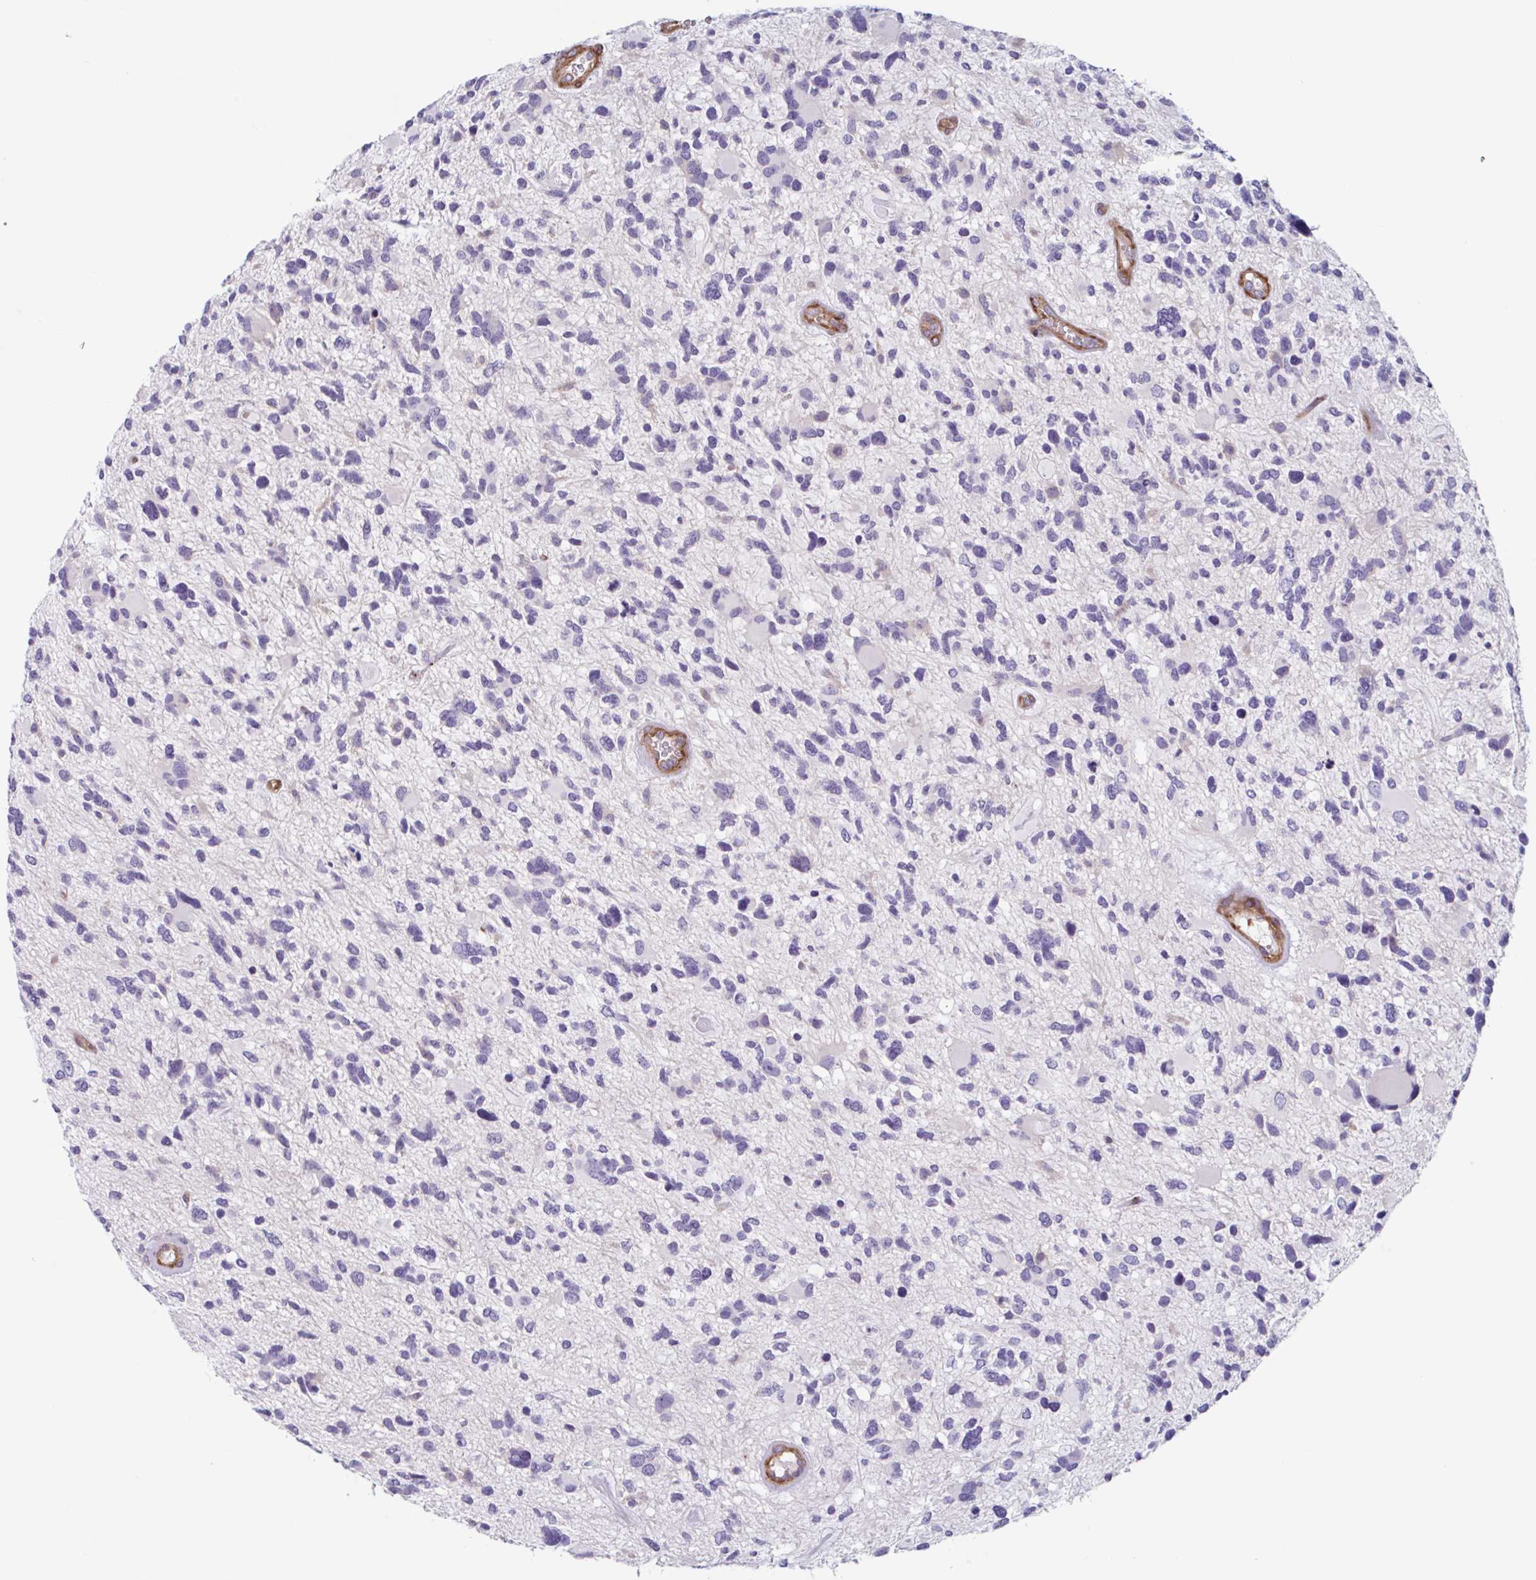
{"staining": {"intensity": "negative", "quantity": "none", "location": "none"}, "tissue": "glioma", "cell_type": "Tumor cells", "image_type": "cancer", "snomed": [{"axis": "morphology", "description": "Glioma, malignant, High grade"}, {"axis": "topography", "description": "Brain"}], "caption": "Protein analysis of glioma shows no significant staining in tumor cells.", "gene": "SHISA7", "patient": {"sex": "female", "age": 11}}